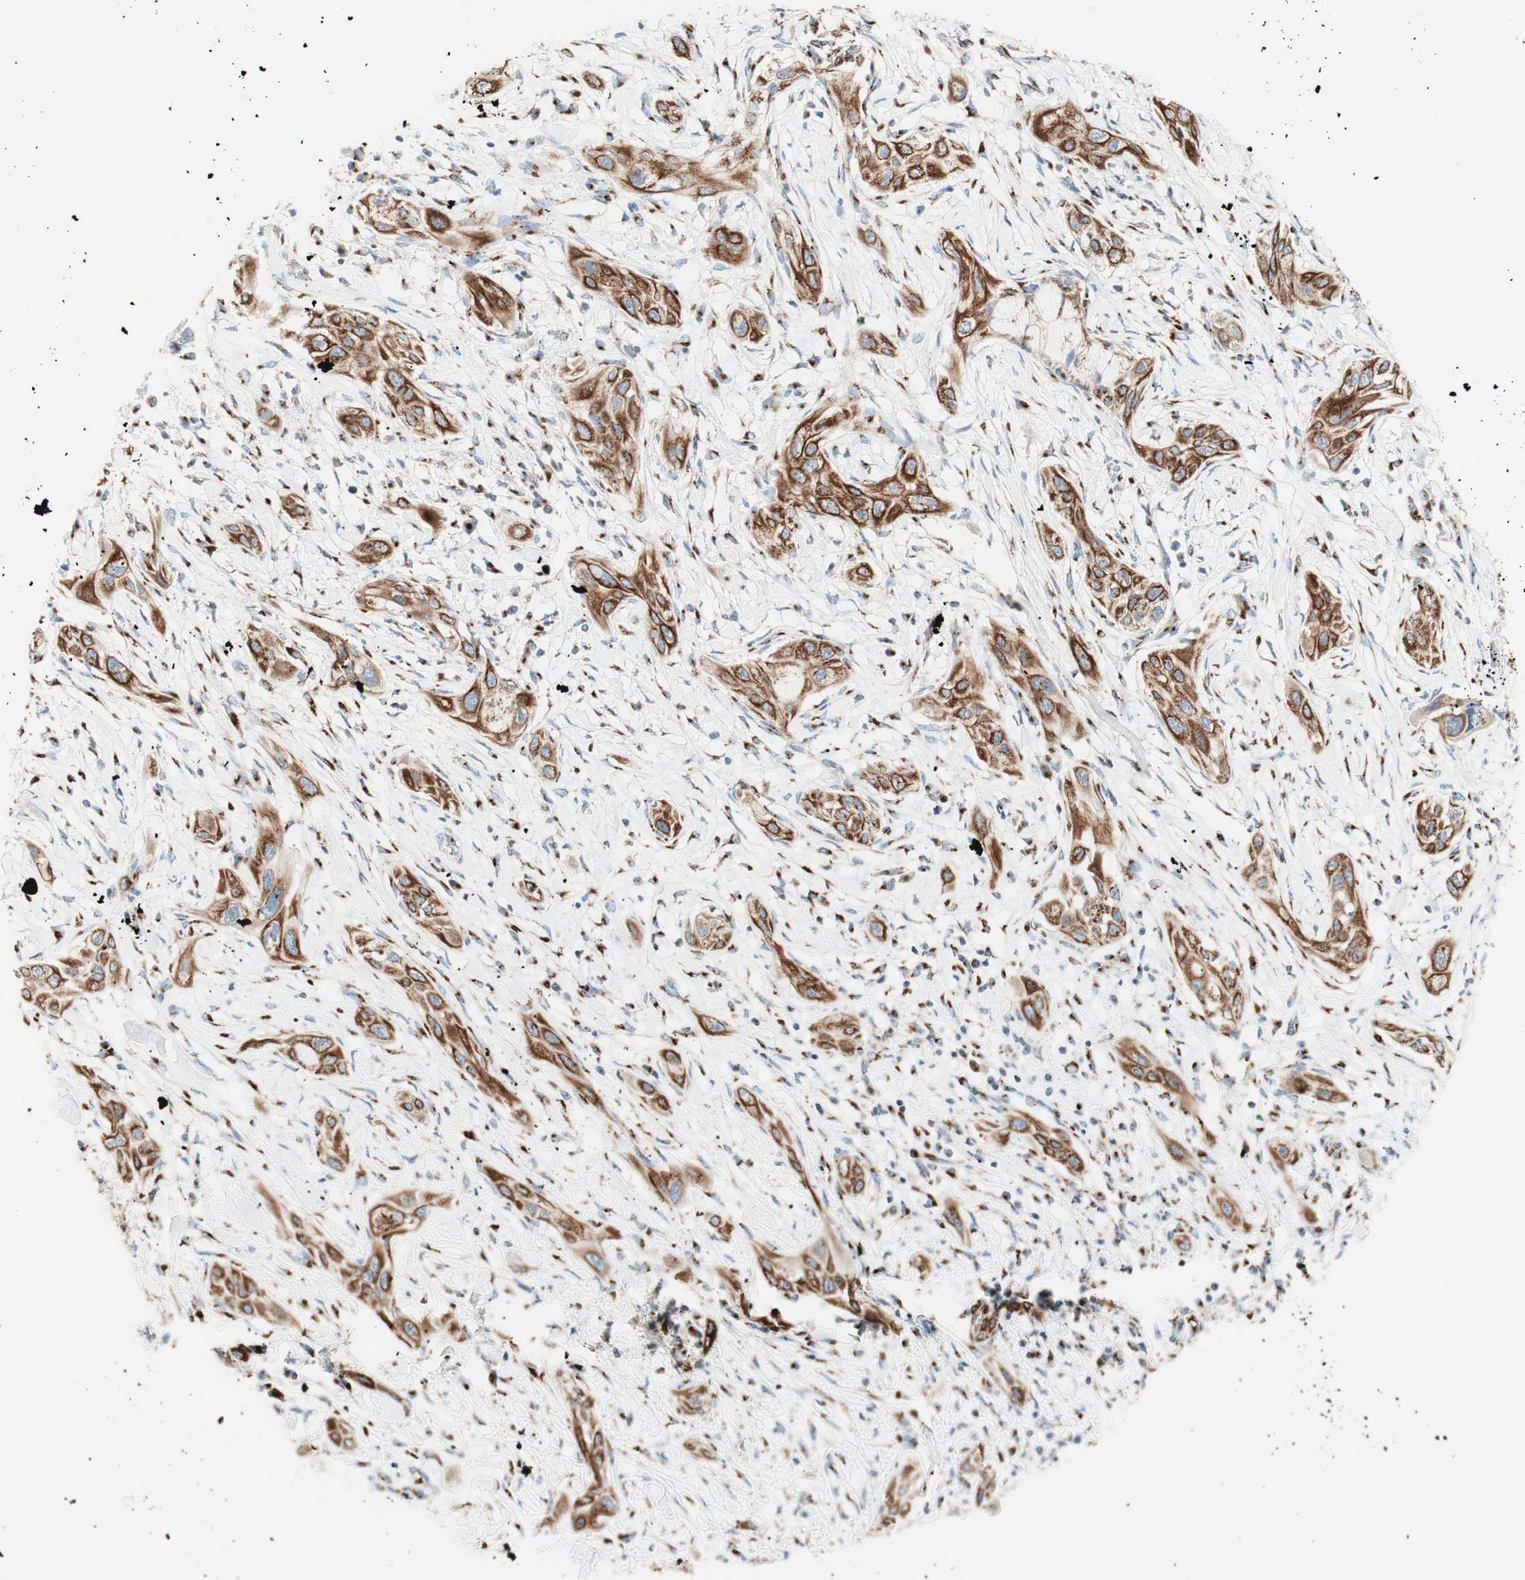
{"staining": {"intensity": "strong", "quantity": ">75%", "location": "cytoplasmic/membranous"}, "tissue": "lung cancer", "cell_type": "Tumor cells", "image_type": "cancer", "snomed": [{"axis": "morphology", "description": "Squamous cell carcinoma, NOS"}, {"axis": "topography", "description": "Lung"}], "caption": "Lung cancer stained with a brown dye reveals strong cytoplasmic/membranous positive expression in about >75% of tumor cells.", "gene": "GOLGB1", "patient": {"sex": "female", "age": 47}}